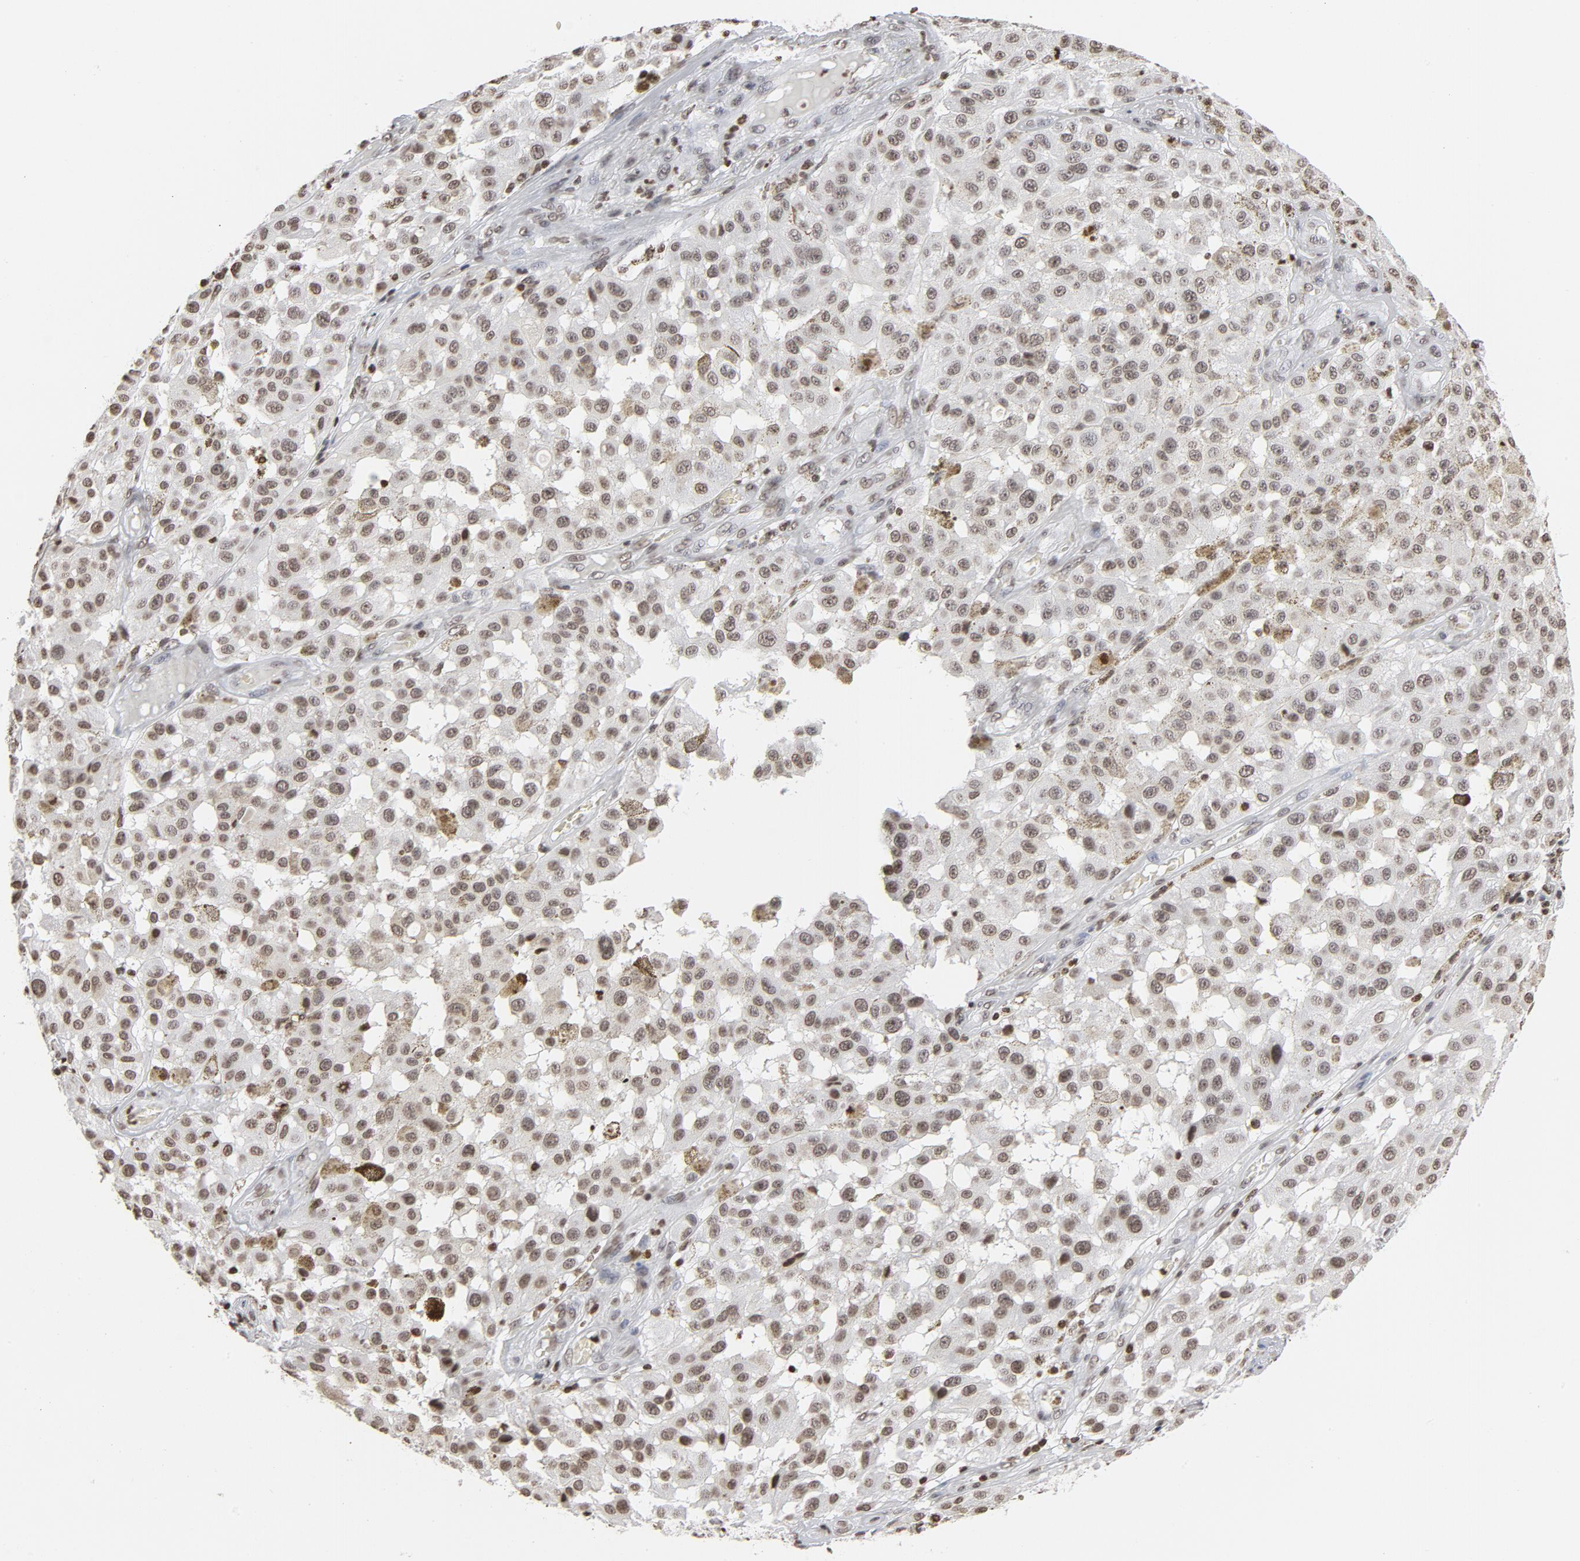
{"staining": {"intensity": "weak", "quantity": ">75%", "location": "nuclear"}, "tissue": "melanoma", "cell_type": "Tumor cells", "image_type": "cancer", "snomed": [{"axis": "morphology", "description": "Malignant melanoma, NOS"}, {"axis": "topography", "description": "Skin"}], "caption": "Protein analysis of malignant melanoma tissue demonstrates weak nuclear staining in about >75% of tumor cells.", "gene": "H2AC12", "patient": {"sex": "female", "age": 64}}